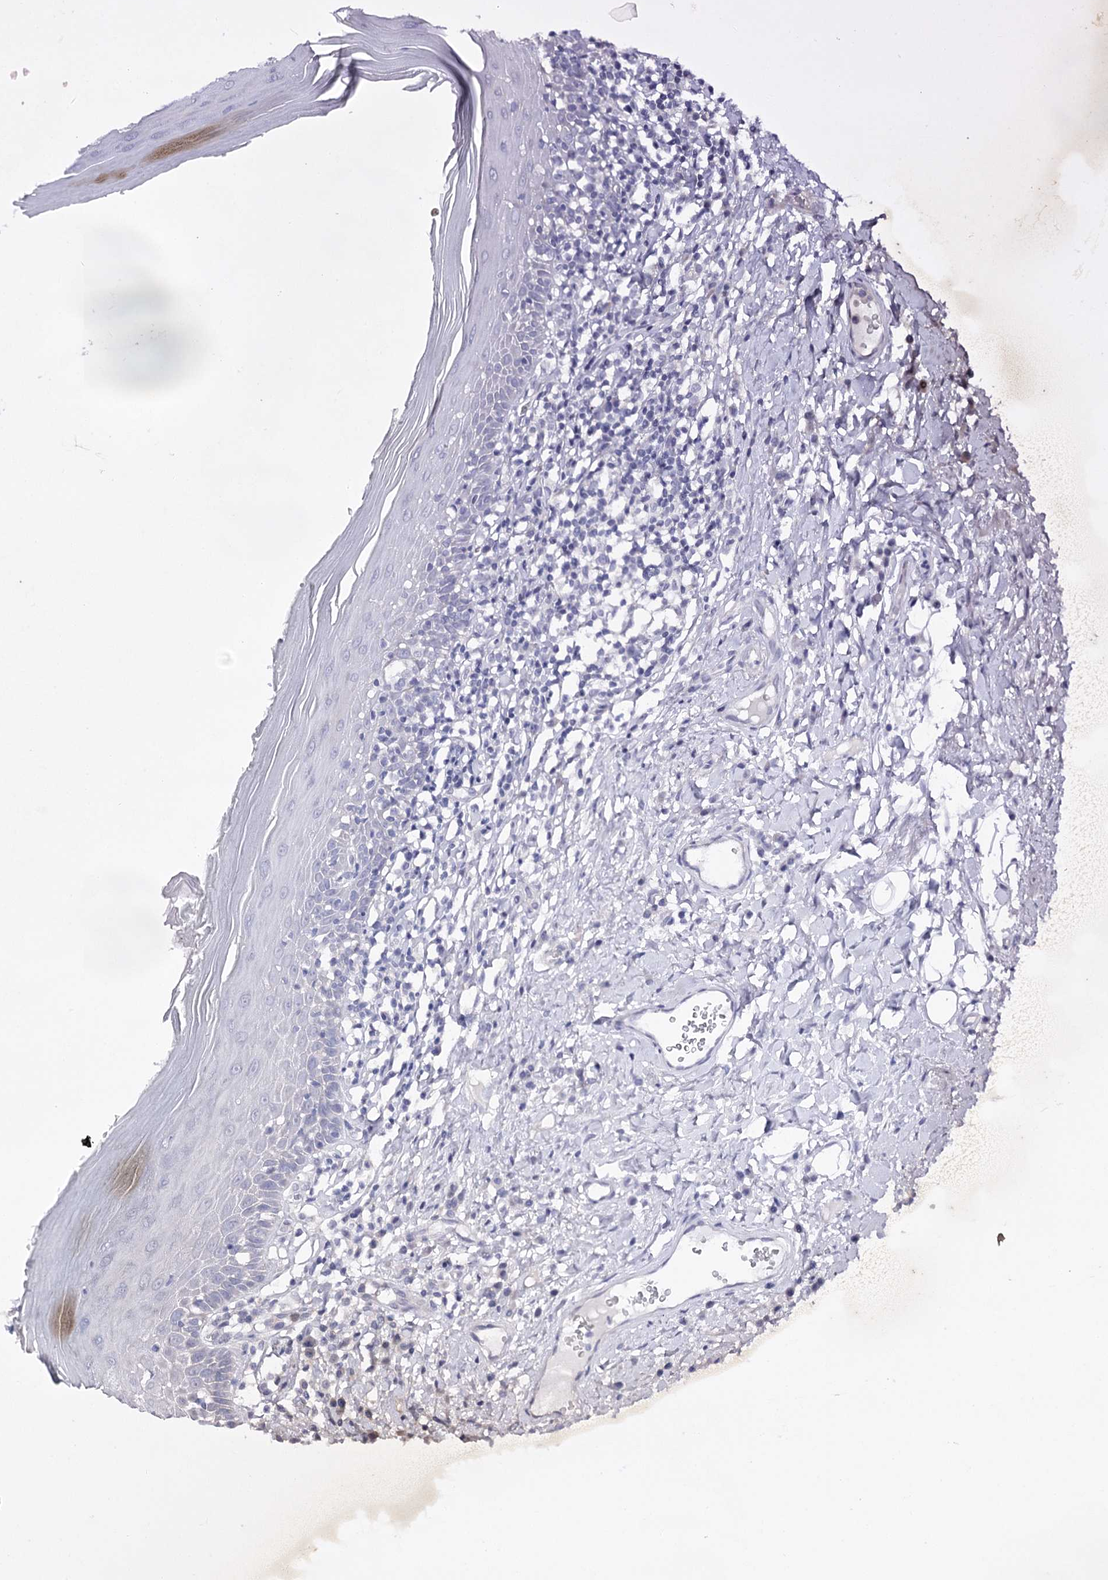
{"staining": {"intensity": "moderate", "quantity": "25%-75%", "location": "cytoplasmic/membranous"}, "tissue": "oral mucosa", "cell_type": "Squamous epithelial cells", "image_type": "normal", "snomed": [{"axis": "morphology", "description": "Normal tissue, NOS"}, {"axis": "topography", "description": "Oral tissue"}], "caption": "IHC (DAB (3,3'-diaminobenzidine)) staining of normal human oral mucosa exhibits moderate cytoplasmic/membranous protein expression in about 25%-75% of squamous epithelial cells. Immunohistochemistry stains the protein of interest in brown and the nuclei are stained blue.", "gene": "BCR", "patient": {"sex": "male", "age": 82}}